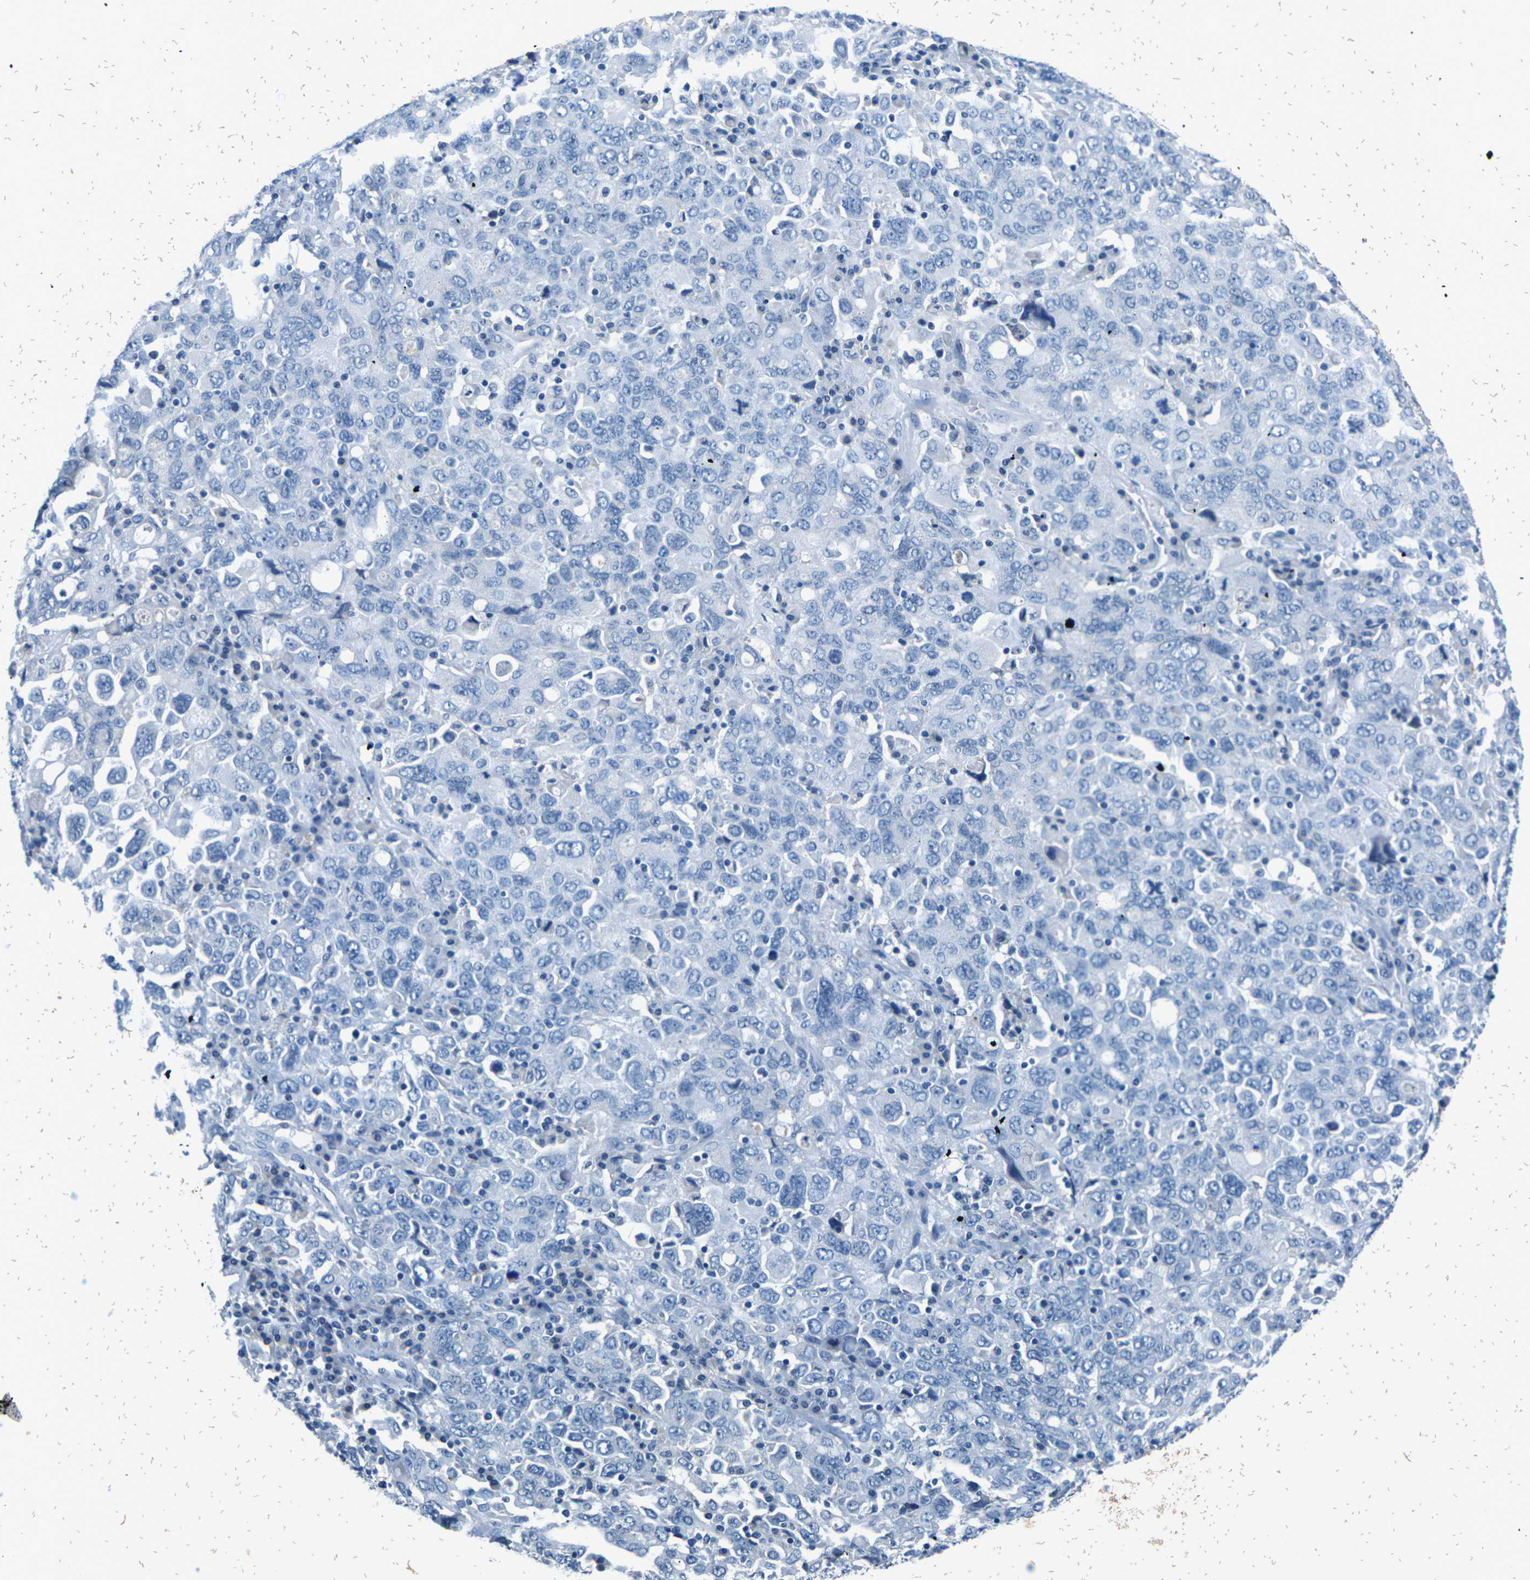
{"staining": {"intensity": "negative", "quantity": "none", "location": "none"}, "tissue": "ovarian cancer", "cell_type": "Tumor cells", "image_type": "cancer", "snomed": [{"axis": "morphology", "description": "Carcinoma, endometroid"}, {"axis": "topography", "description": "Ovary"}], "caption": "Tumor cells are negative for brown protein staining in endometroid carcinoma (ovarian).", "gene": "UMOD", "patient": {"sex": "female", "age": 62}}